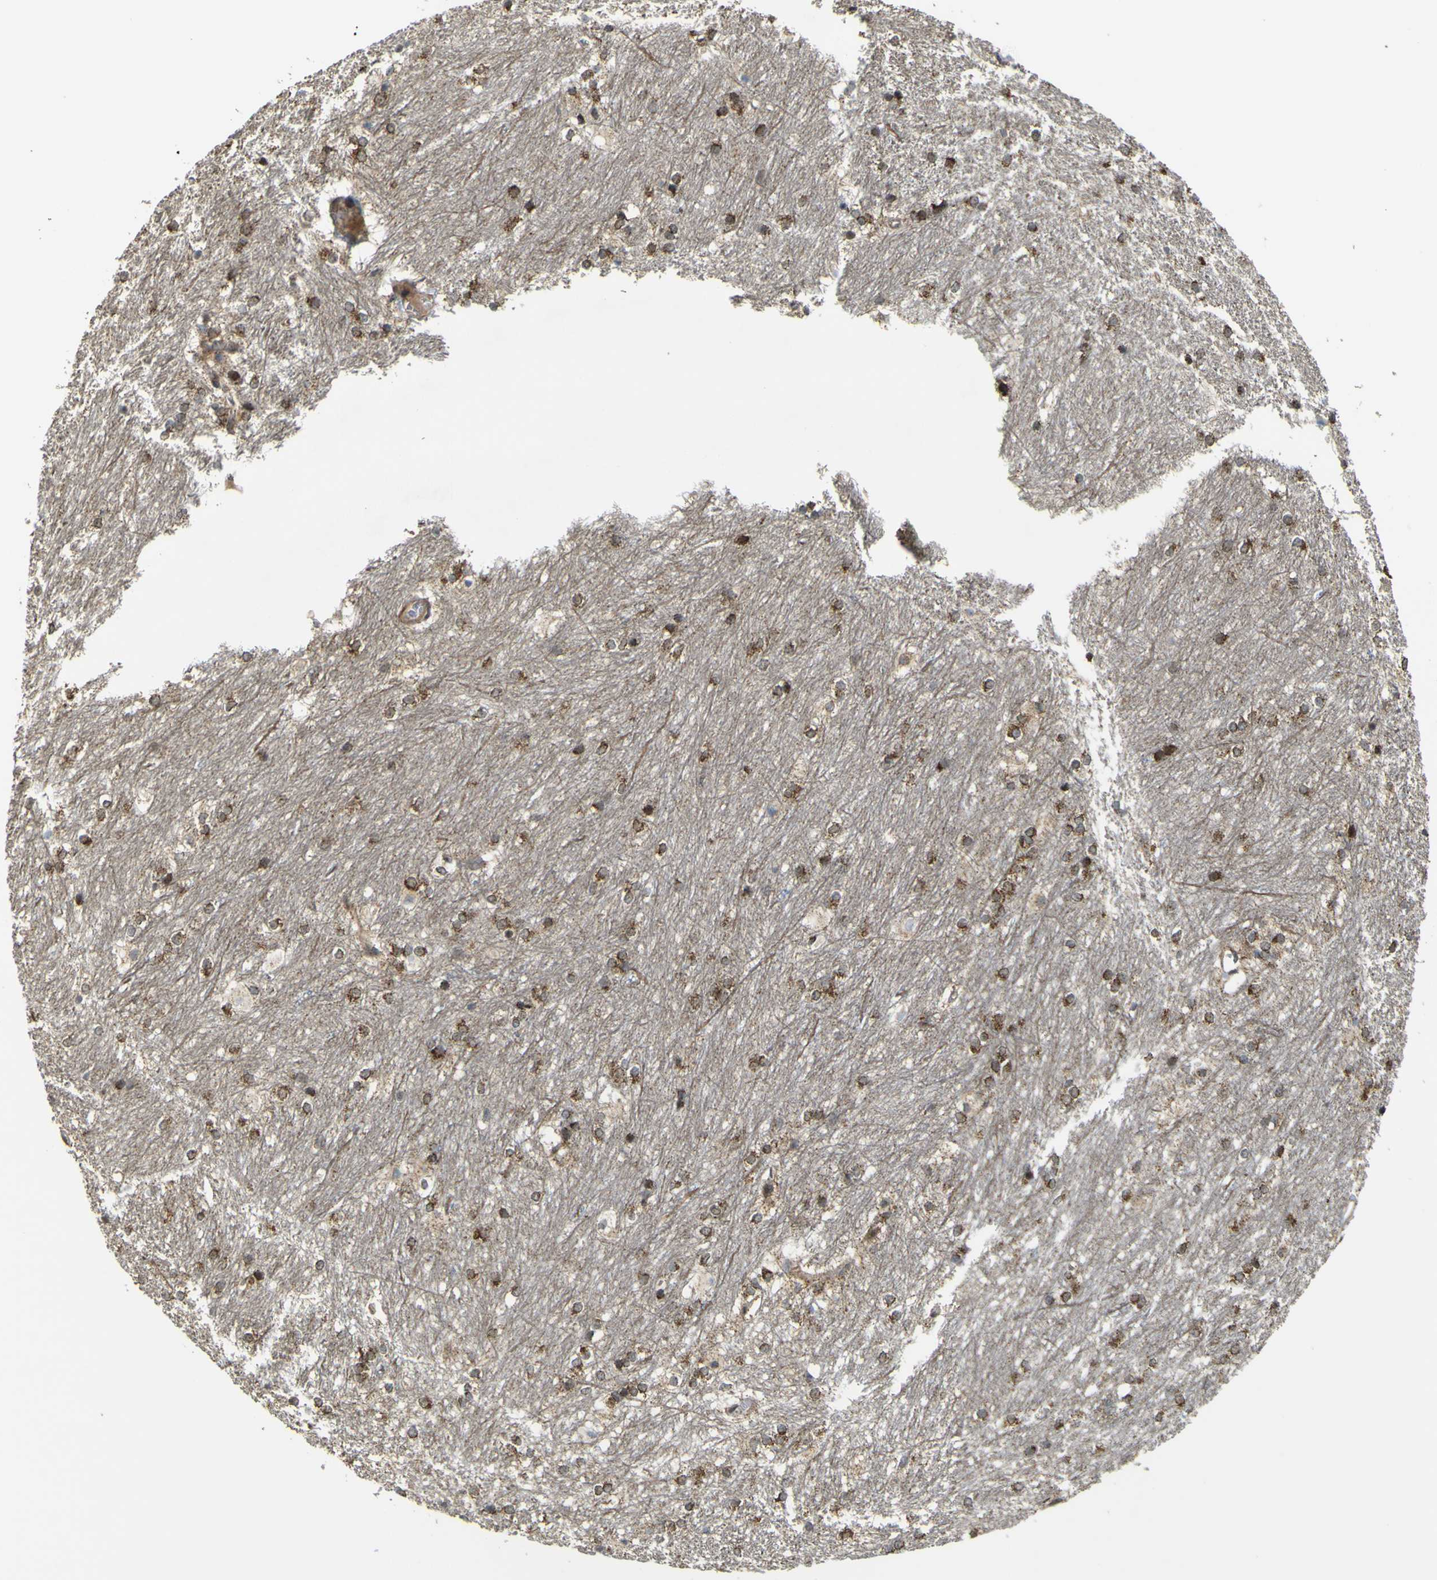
{"staining": {"intensity": "moderate", "quantity": ">75%", "location": "cytoplasmic/membranous"}, "tissue": "caudate", "cell_type": "Glial cells", "image_type": "normal", "snomed": [{"axis": "morphology", "description": "Normal tissue, NOS"}, {"axis": "topography", "description": "Lateral ventricle wall"}], "caption": "Glial cells show medium levels of moderate cytoplasmic/membranous expression in about >75% of cells in unremarkable caudate. (brown staining indicates protein expression, while blue staining denotes nuclei).", "gene": "ACBD5", "patient": {"sex": "female", "age": 19}}